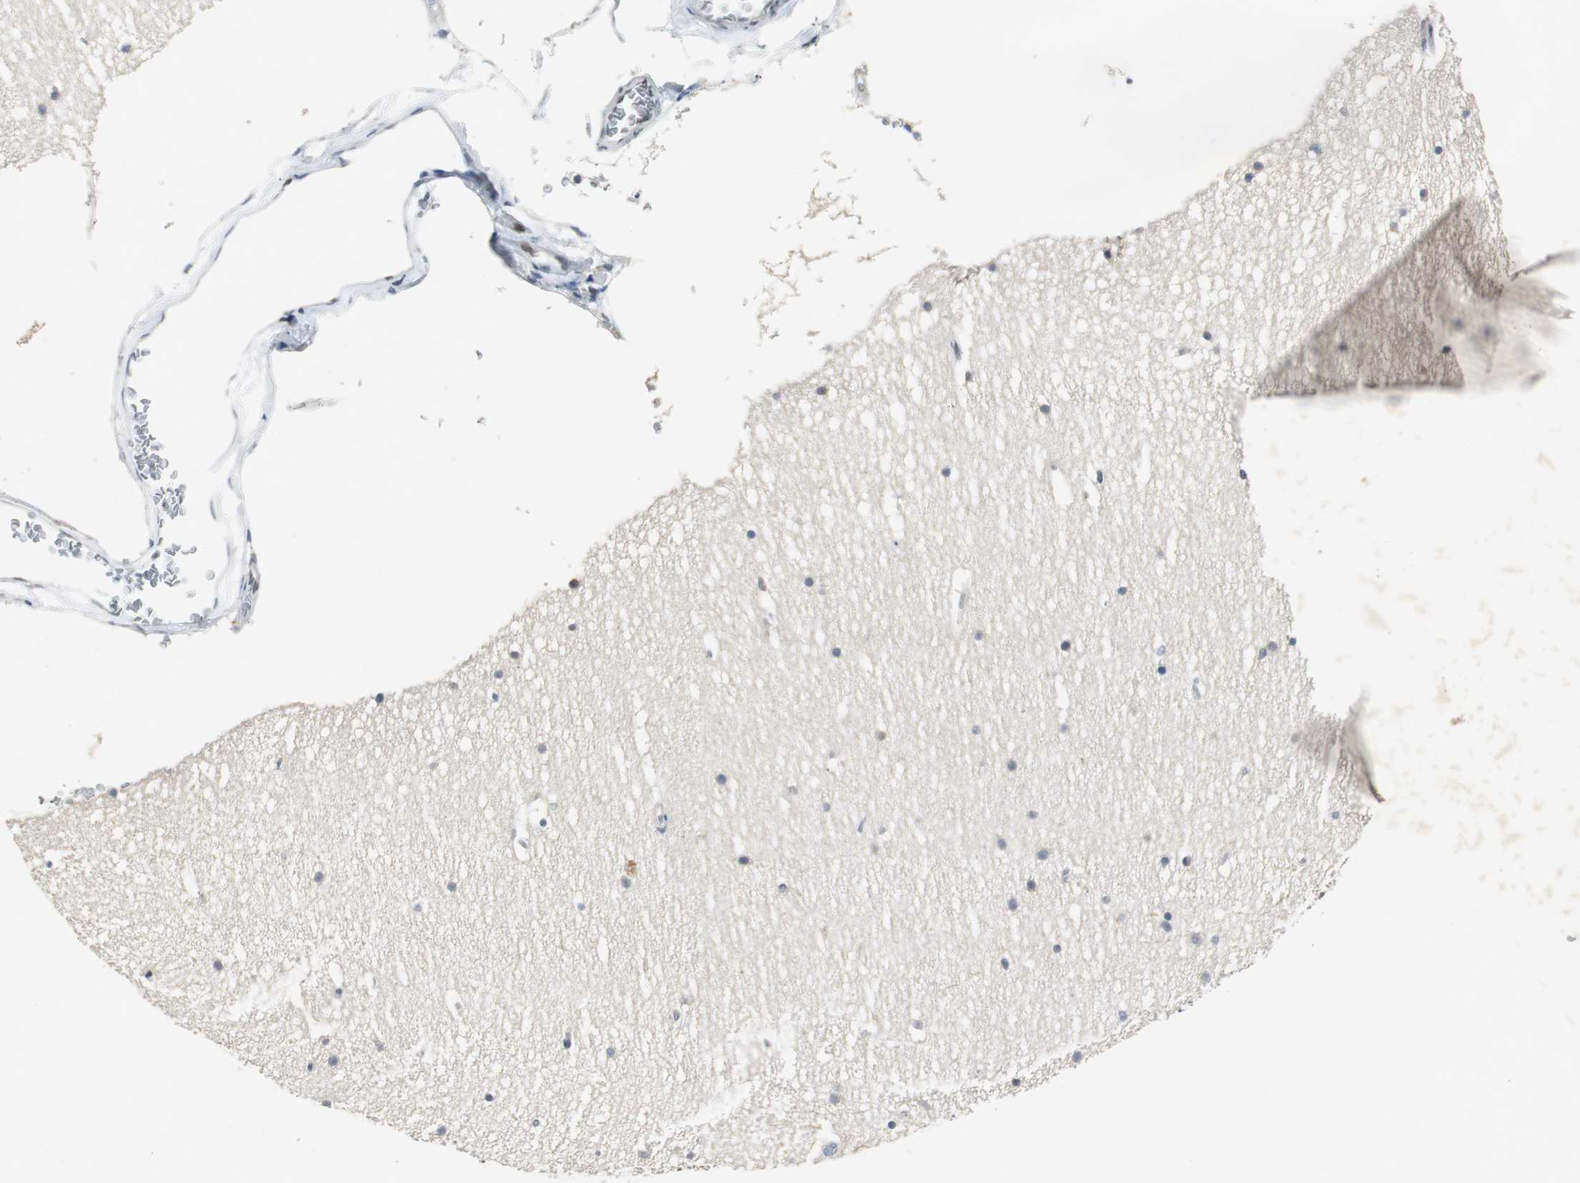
{"staining": {"intensity": "weak", "quantity": "<25%", "location": "nuclear"}, "tissue": "cerebellum", "cell_type": "Cells in molecular layer", "image_type": "normal", "snomed": [{"axis": "morphology", "description": "Normal tissue, NOS"}, {"axis": "topography", "description": "Cerebellum"}], "caption": "The histopathology image demonstrates no staining of cells in molecular layer in normal cerebellum. (IHC, brightfield microscopy, high magnification).", "gene": "AJUBA", "patient": {"sex": "female", "age": 19}}